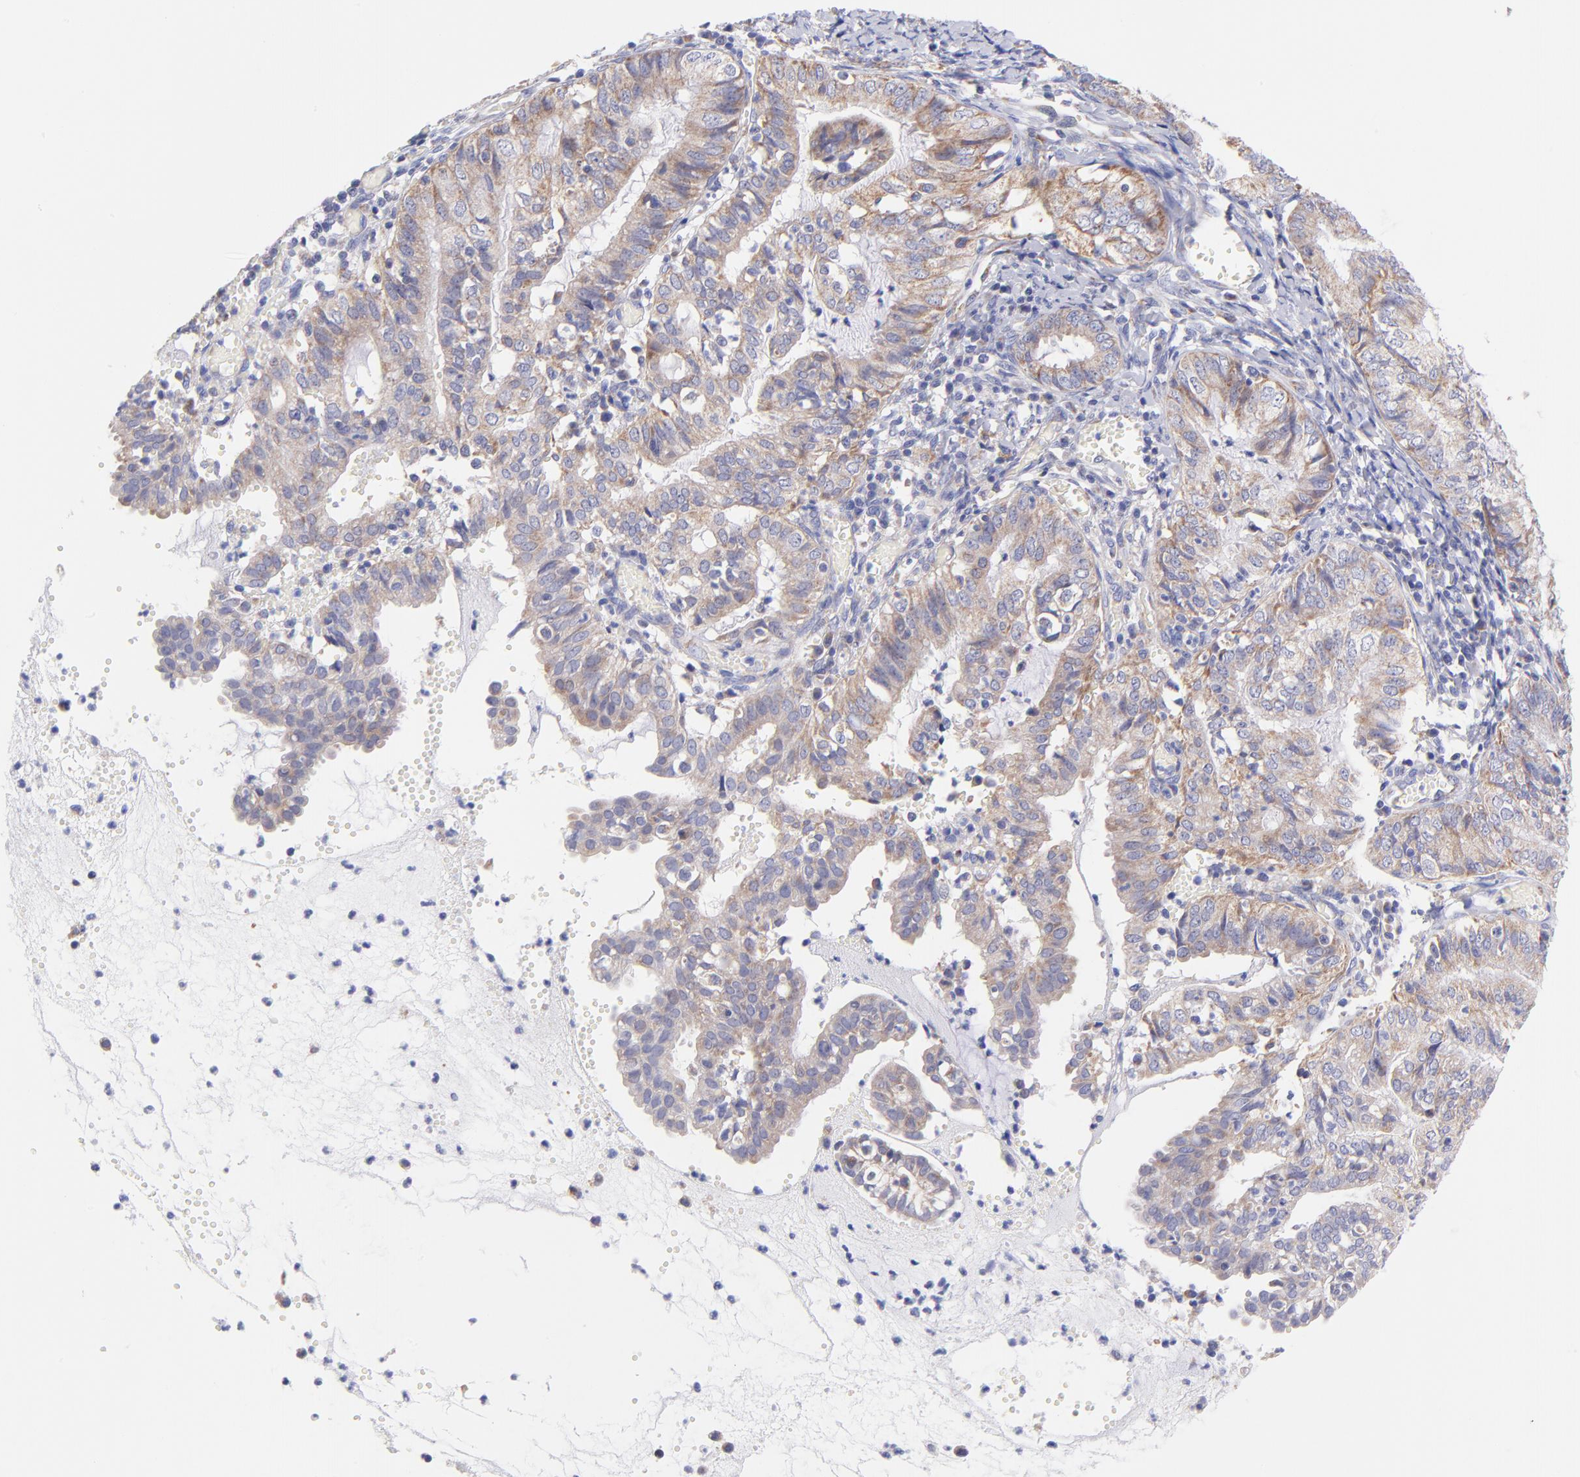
{"staining": {"intensity": "moderate", "quantity": ">75%", "location": "cytoplasmic/membranous"}, "tissue": "endometrial cancer", "cell_type": "Tumor cells", "image_type": "cancer", "snomed": [{"axis": "morphology", "description": "Adenocarcinoma, NOS"}, {"axis": "topography", "description": "Endometrium"}], "caption": "Moderate cytoplasmic/membranous expression is identified in about >75% of tumor cells in endometrial cancer (adenocarcinoma).", "gene": "NDUFB7", "patient": {"sex": "female", "age": 66}}